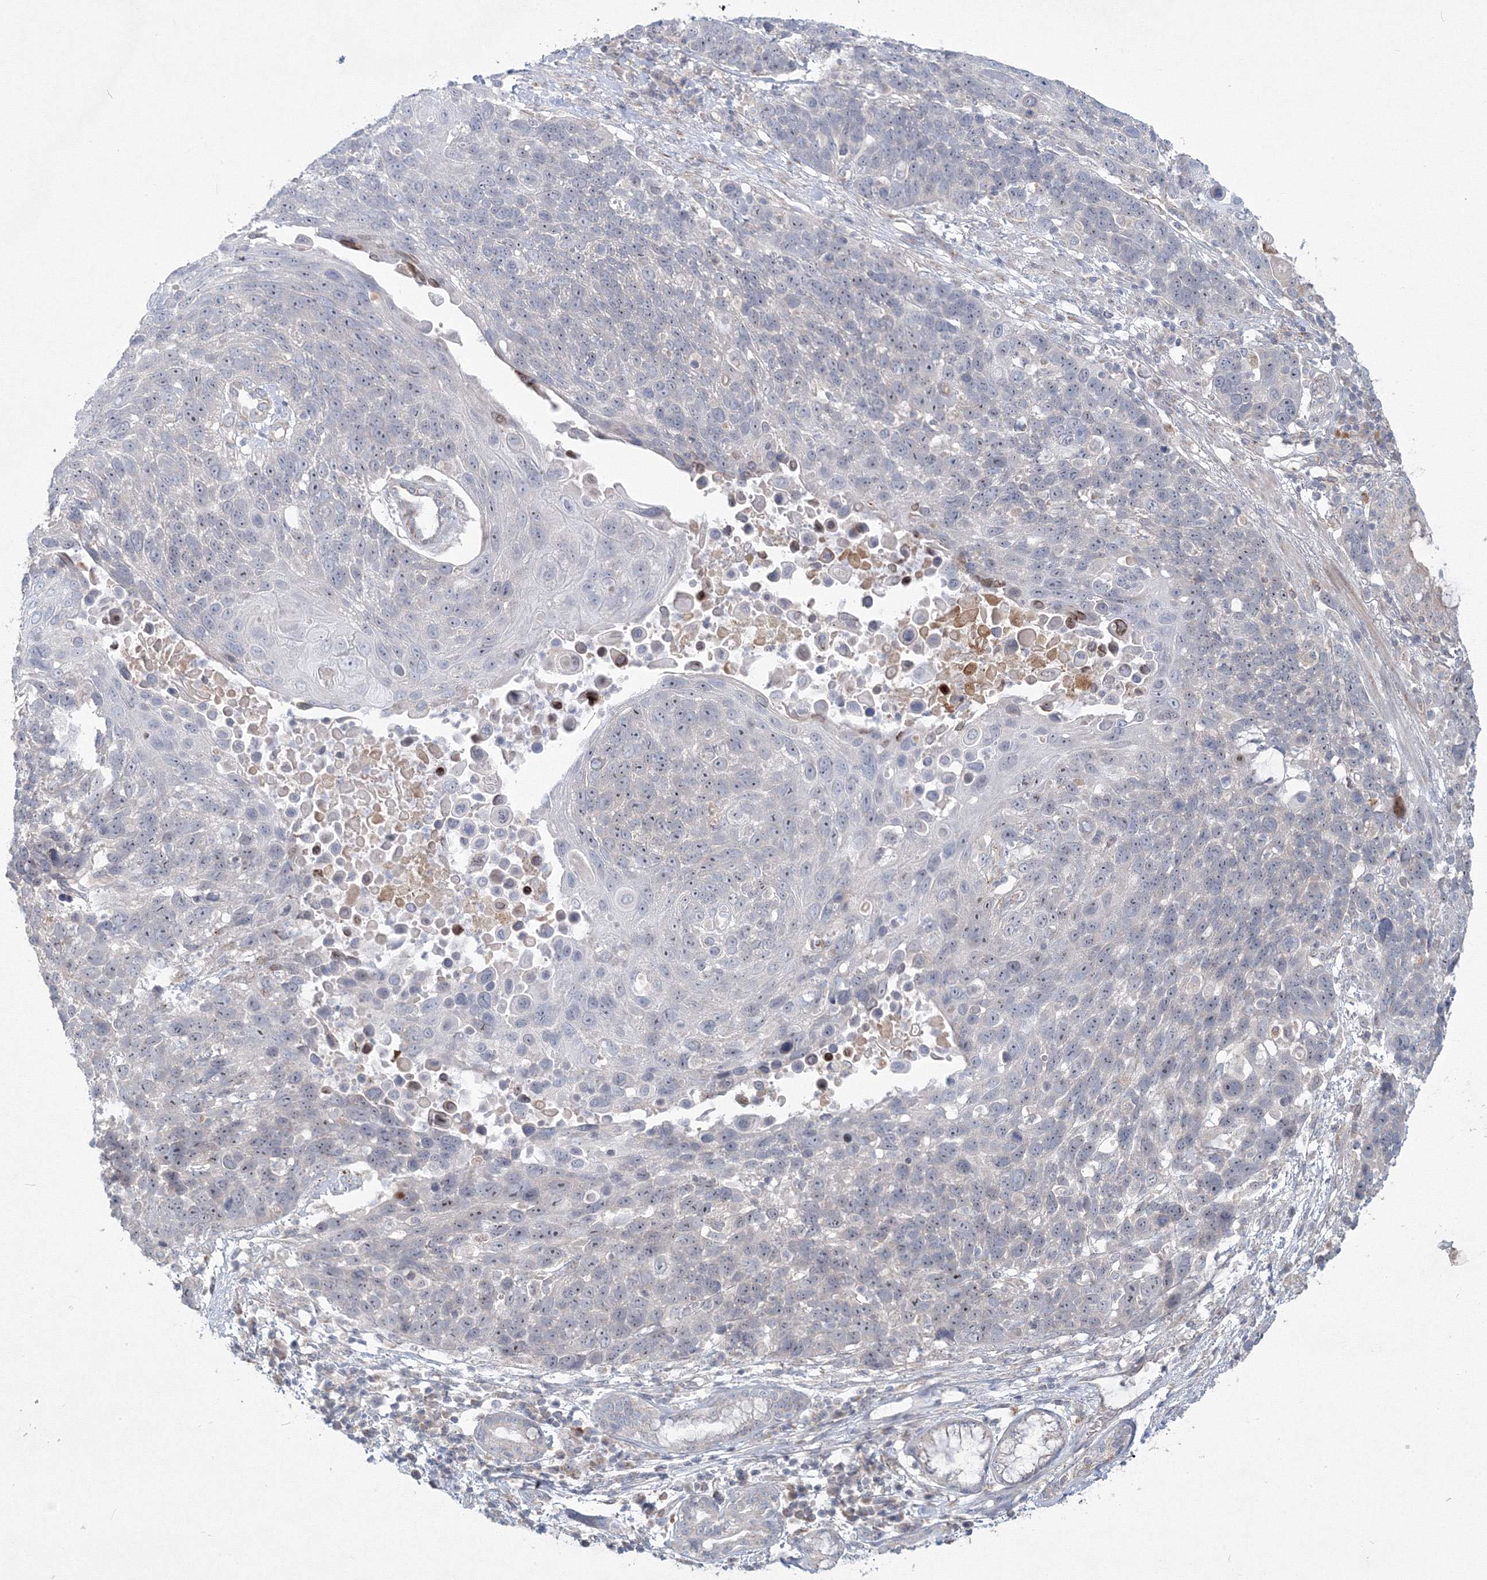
{"staining": {"intensity": "negative", "quantity": "none", "location": "none"}, "tissue": "lung cancer", "cell_type": "Tumor cells", "image_type": "cancer", "snomed": [{"axis": "morphology", "description": "Squamous cell carcinoma, NOS"}, {"axis": "topography", "description": "Lung"}], "caption": "A micrograph of squamous cell carcinoma (lung) stained for a protein shows no brown staining in tumor cells. (IHC, brightfield microscopy, high magnification).", "gene": "WDR49", "patient": {"sex": "male", "age": 66}}